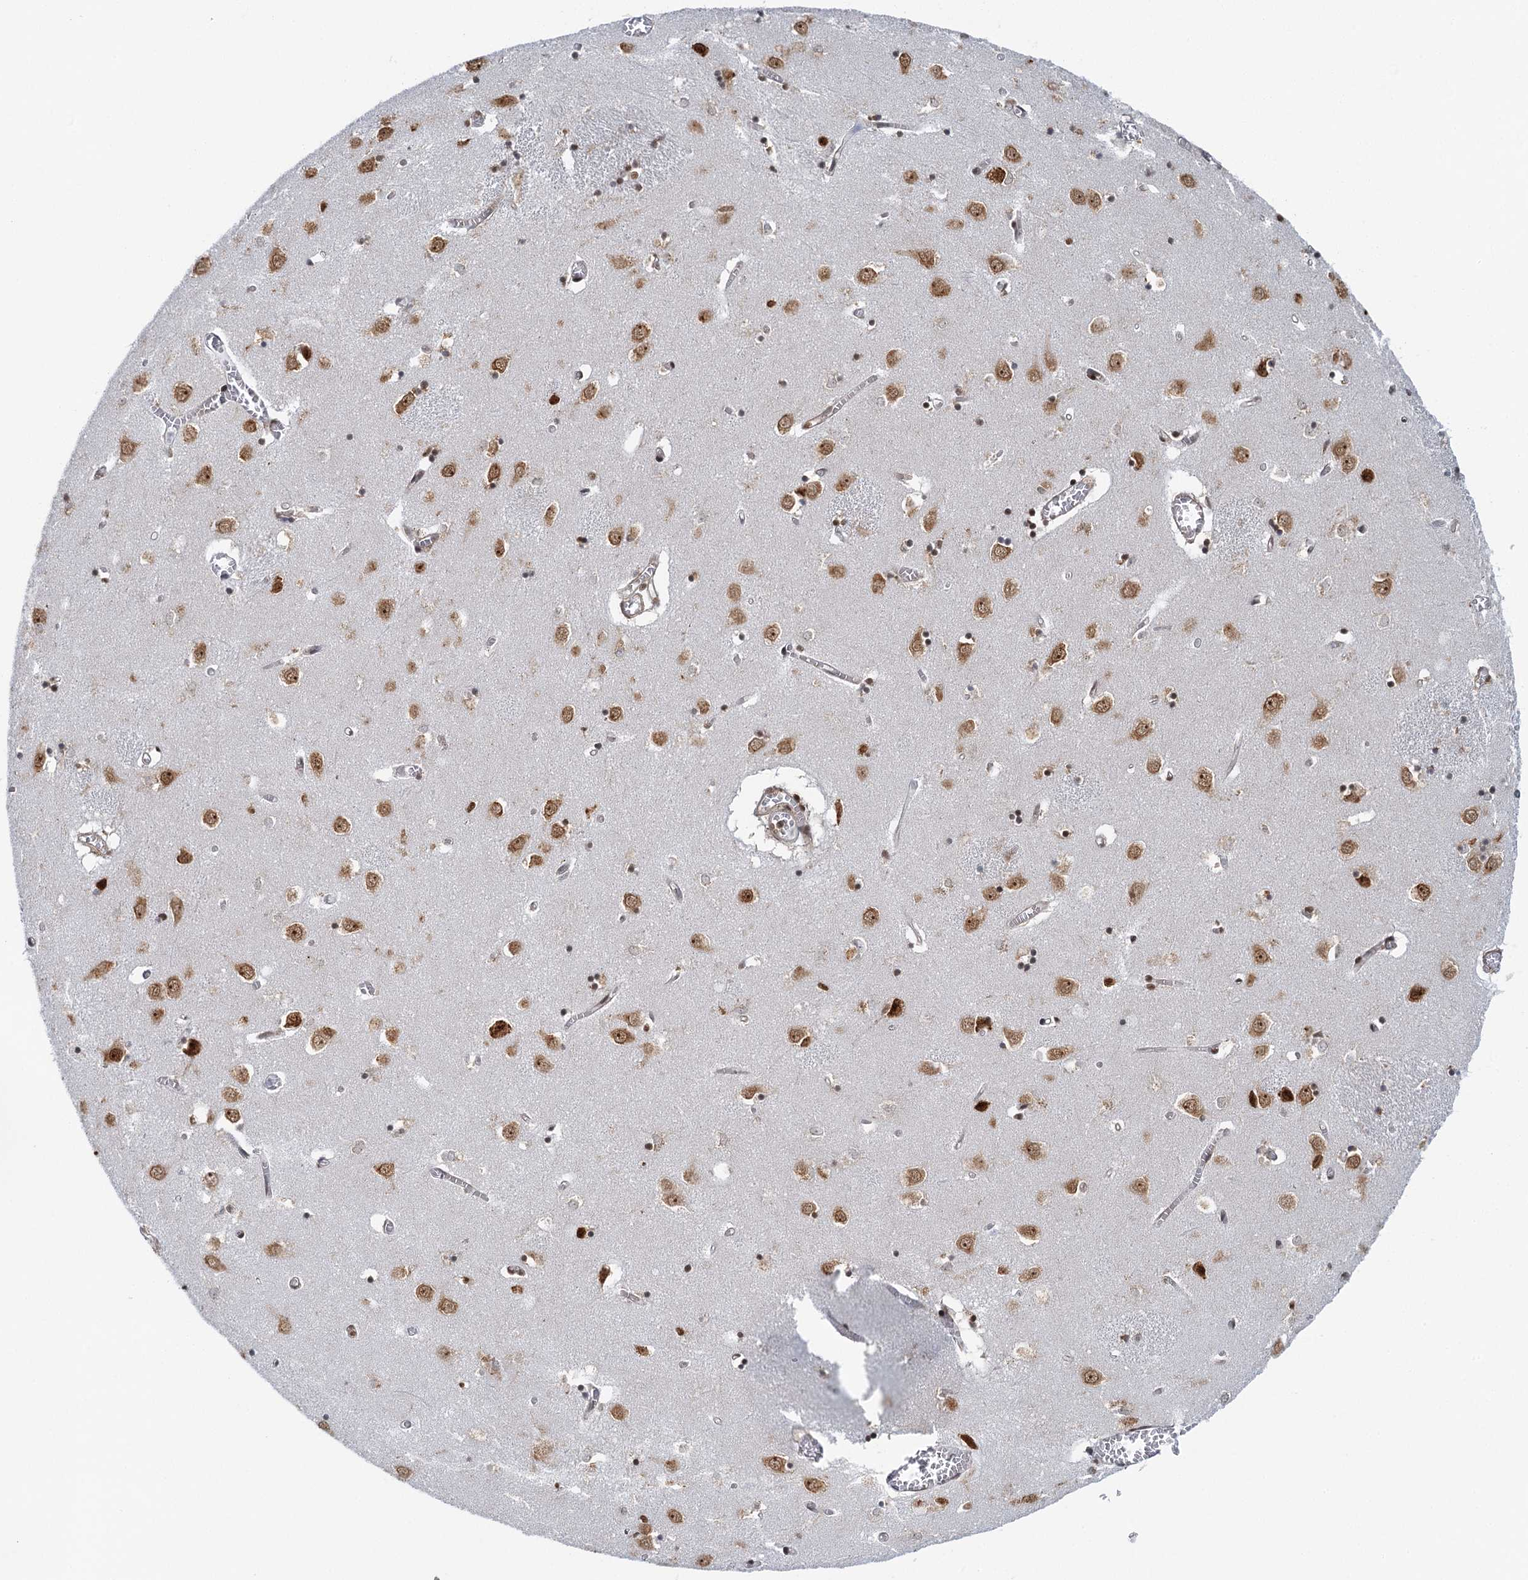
{"staining": {"intensity": "moderate", "quantity": ">75%", "location": "nuclear"}, "tissue": "caudate", "cell_type": "Glial cells", "image_type": "normal", "snomed": [{"axis": "morphology", "description": "Normal tissue, NOS"}, {"axis": "topography", "description": "Lateral ventricle wall"}], "caption": "Immunohistochemistry (IHC) (DAB (3,3'-diaminobenzidine)) staining of benign caudate demonstrates moderate nuclear protein expression in approximately >75% of glial cells. (IHC, brightfield microscopy, high magnification).", "gene": "GPATCH11", "patient": {"sex": "male", "age": 70}}